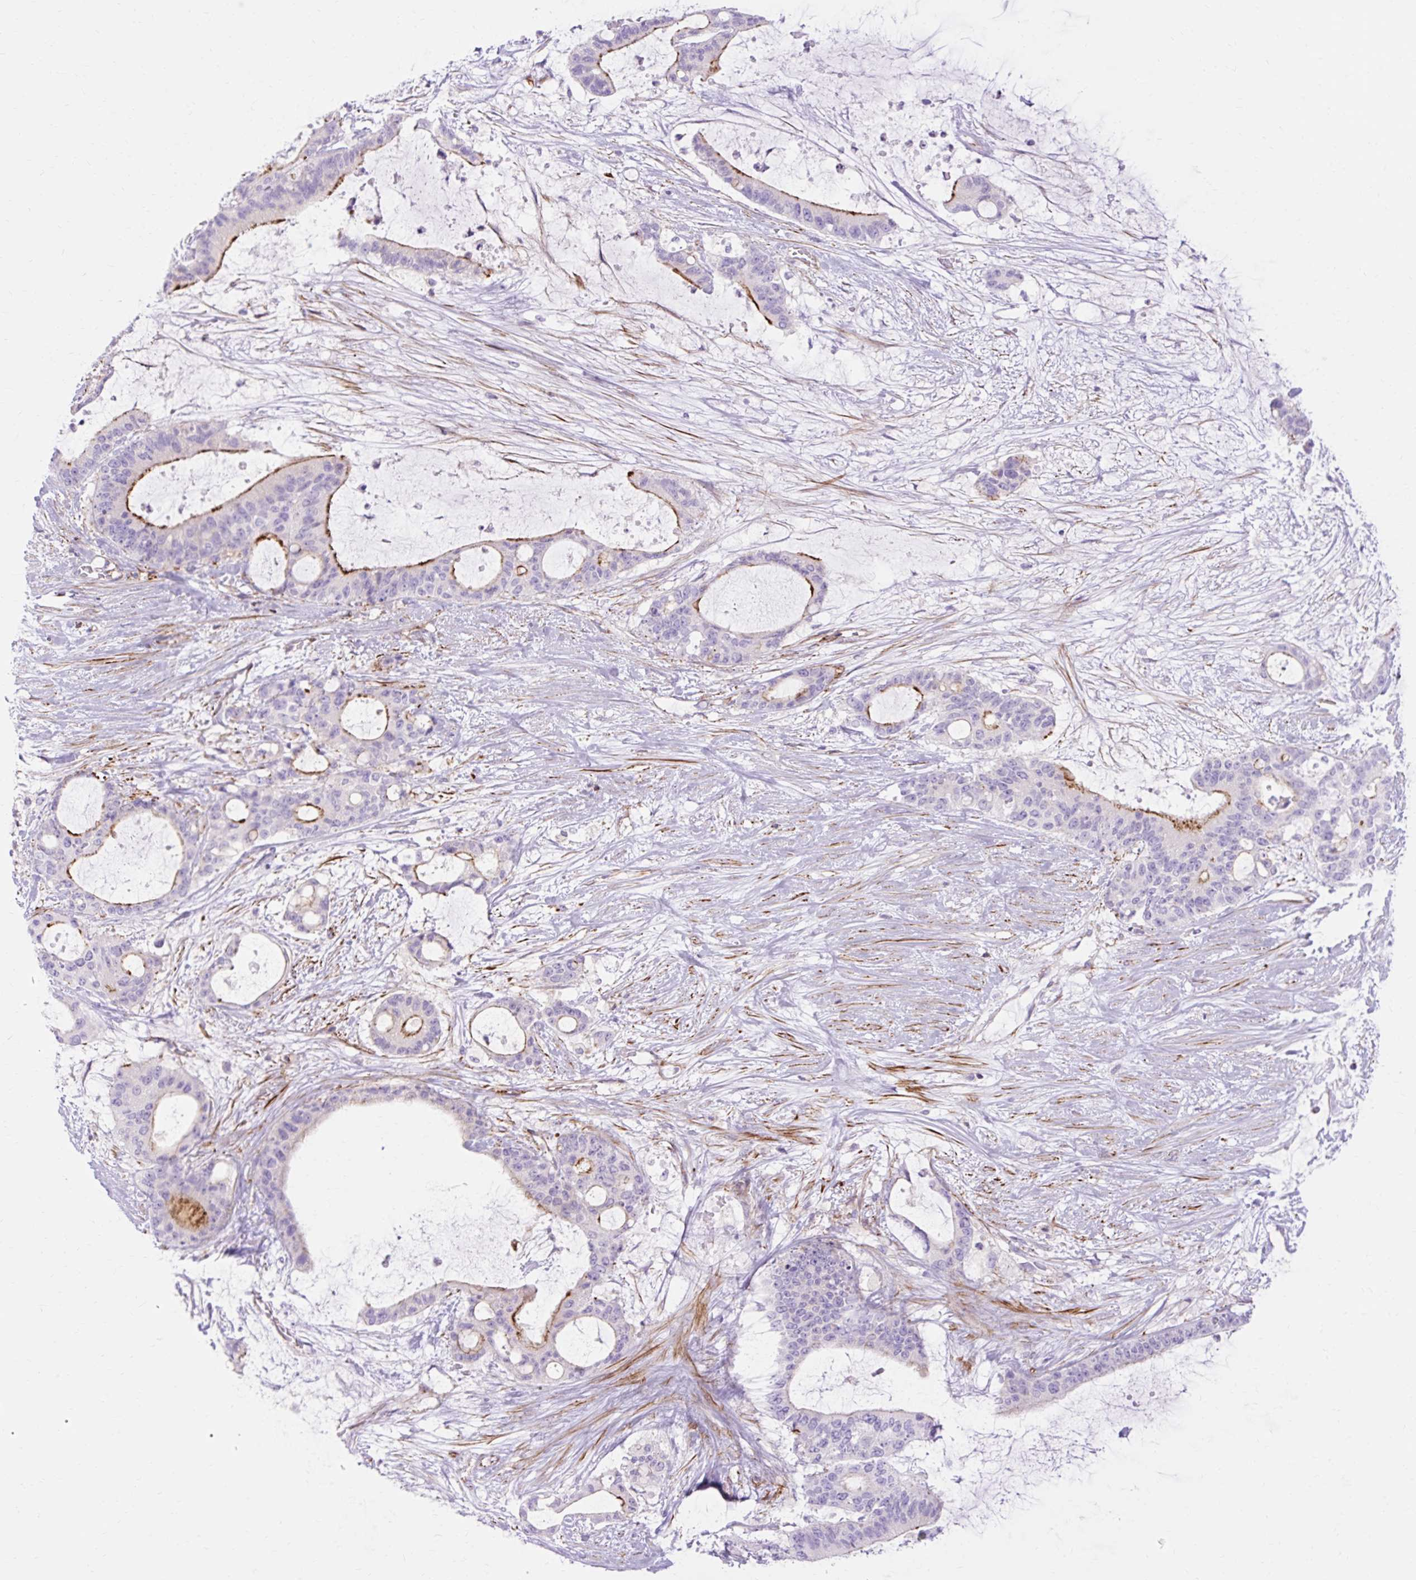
{"staining": {"intensity": "strong", "quantity": "25%-75%", "location": "cytoplasmic/membranous"}, "tissue": "liver cancer", "cell_type": "Tumor cells", "image_type": "cancer", "snomed": [{"axis": "morphology", "description": "Normal tissue, NOS"}, {"axis": "morphology", "description": "Cholangiocarcinoma"}, {"axis": "topography", "description": "Liver"}, {"axis": "topography", "description": "Peripheral nerve tissue"}], "caption": "An immunohistochemistry (IHC) image of neoplastic tissue is shown. Protein staining in brown shows strong cytoplasmic/membranous positivity in liver cholangiocarcinoma within tumor cells.", "gene": "CORO7-PAM16", "patient": {"sex": "female", "age": 73}}